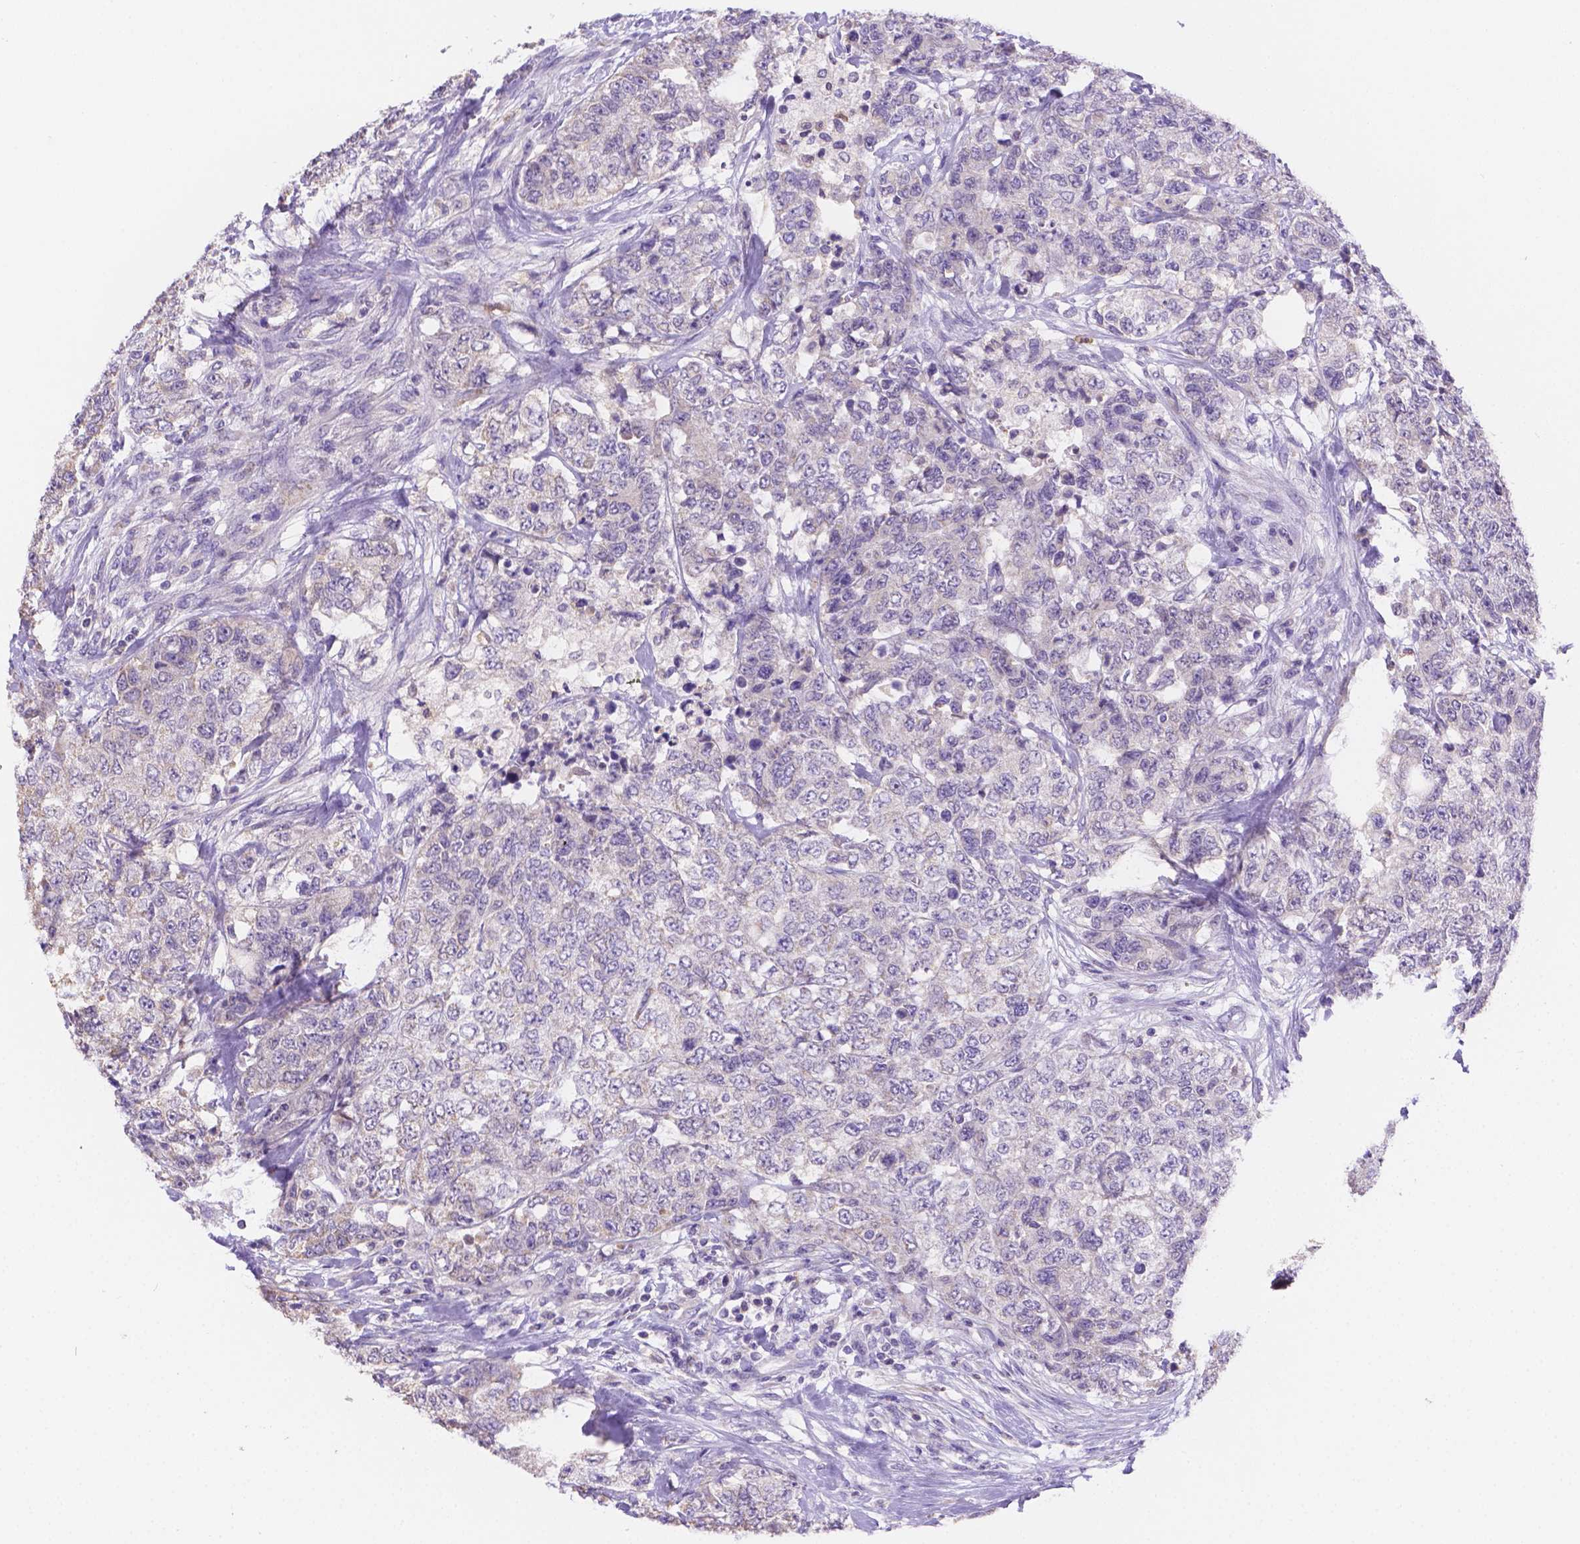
{"staining": {"intensity": "negative", "quantity": "none", "location": "none"}, "tissue": "urothelial cancer", "cell_type": "Tumor cells", "image_type": "cancer", "snomed": [{"axis": "morphology", "description": "Urothelial carcinoma, High grade"}, {"axis": "topography", "description": "Urinary bladder"}], "caption": "Immunohistochemistry of human urothelial carcinoma (high-grade) exhibits no expression in tumor cells. The staining was performed using DAB to visualize the protein expression in brown, while the nuclei were stained in blue with hematoxylin (Magnification: 20x).", "gene": "NXPE2", "patient": {"sex": "female", "age": 78}}